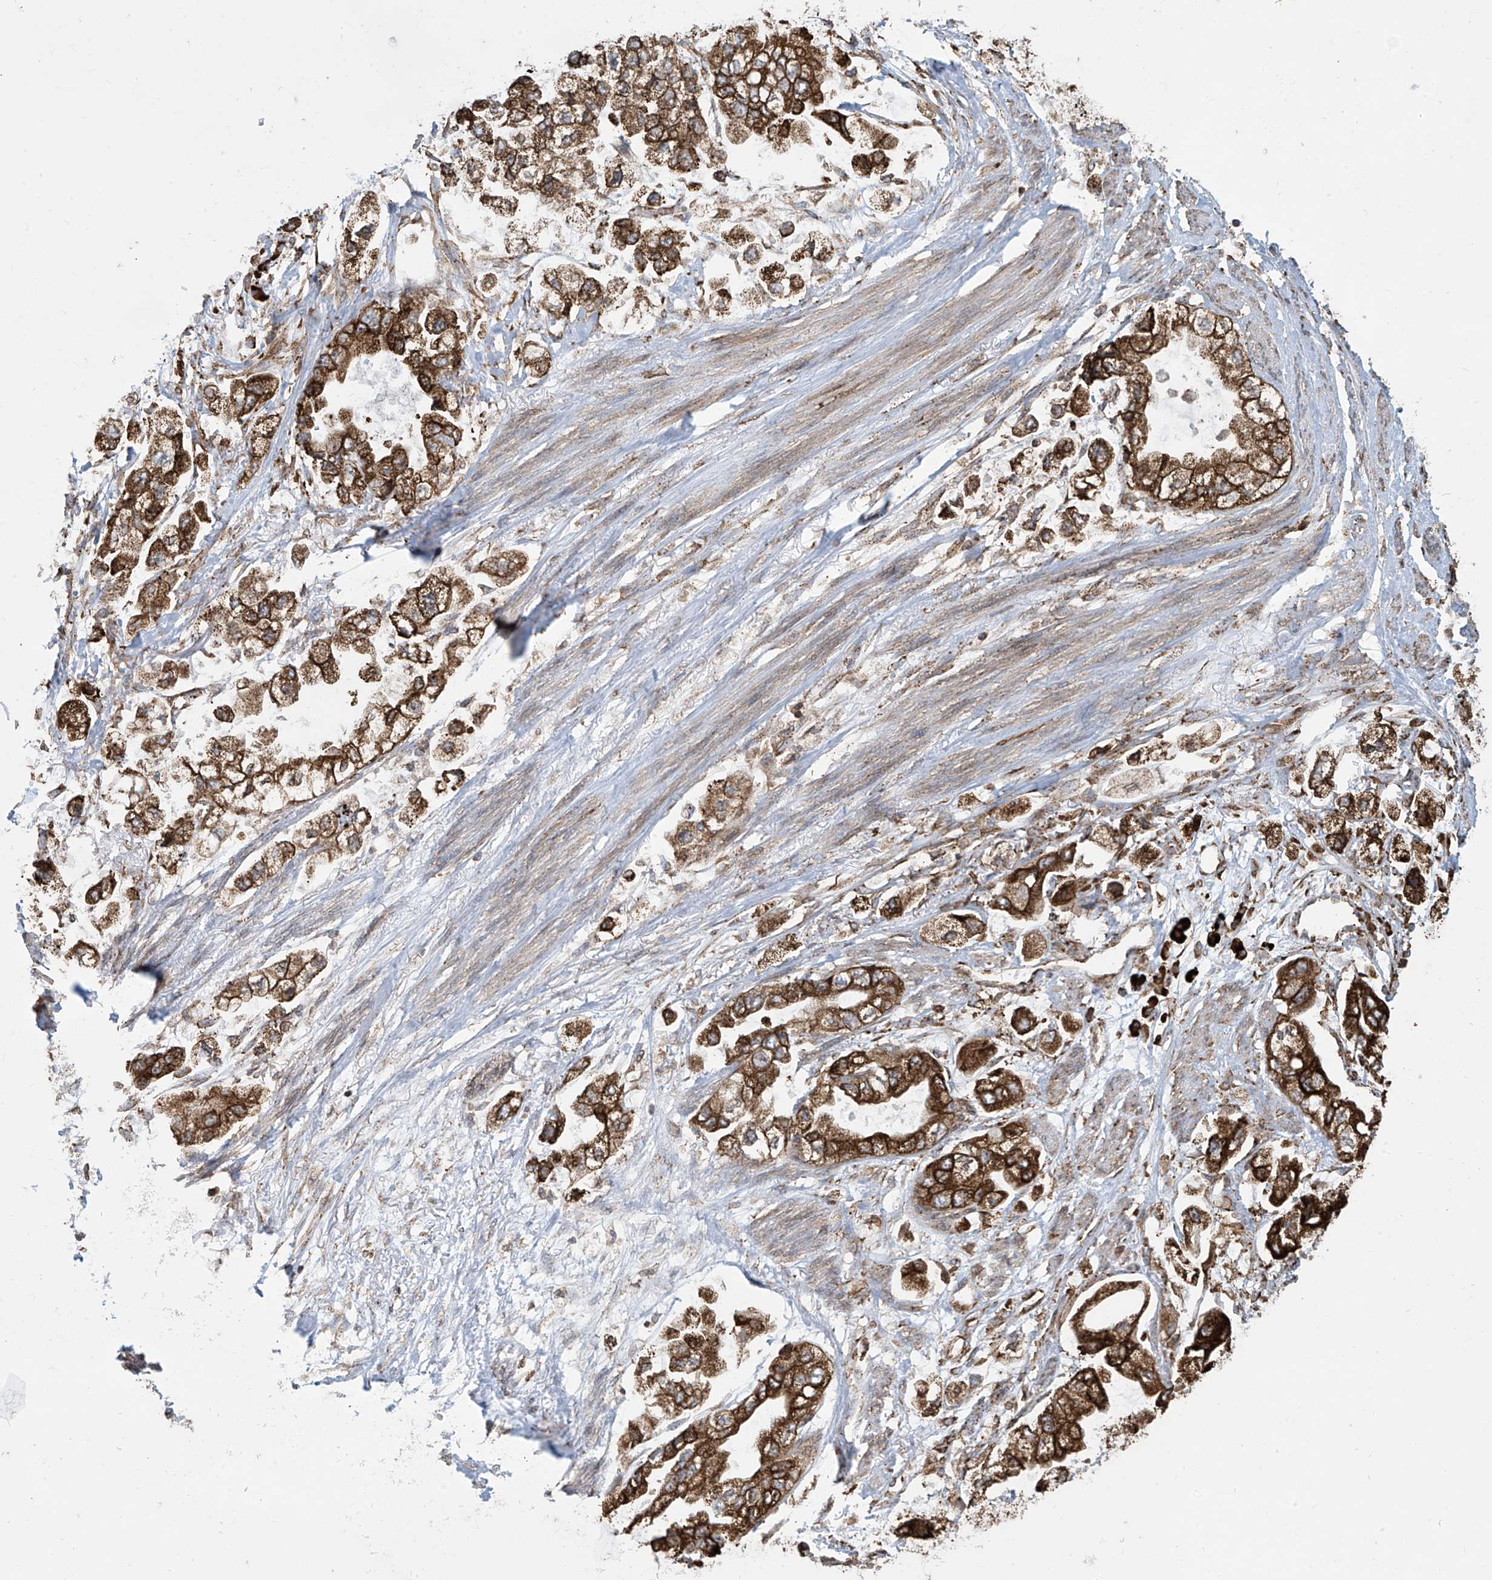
{"staining": {"intensity": "strong", "quantity": ">75%", "location": "cytoplasmic/membranous"}, "tissue": "stomach cancer", "cell_type": "Tumor cells", "image_type": "cancer", "snomed": [{"axis": "morphology", "description": "Adenocarcinoma, NOS"}, {"axis": "topography", "description": "Stomach"}], "caption": "A high amount of strong cytoplasmic/membranous expression is present in about >75% of tumor cells in stomach cancer (adenocarcinoma) tissue. (Stains: DAB (3,3'-diaminobenzidine) in brown, nuclei in blue, Microscopy: brightfield microscopy at high magnification).", "gene": "MX1", "patient": {"sex": "male", "age": 62}}